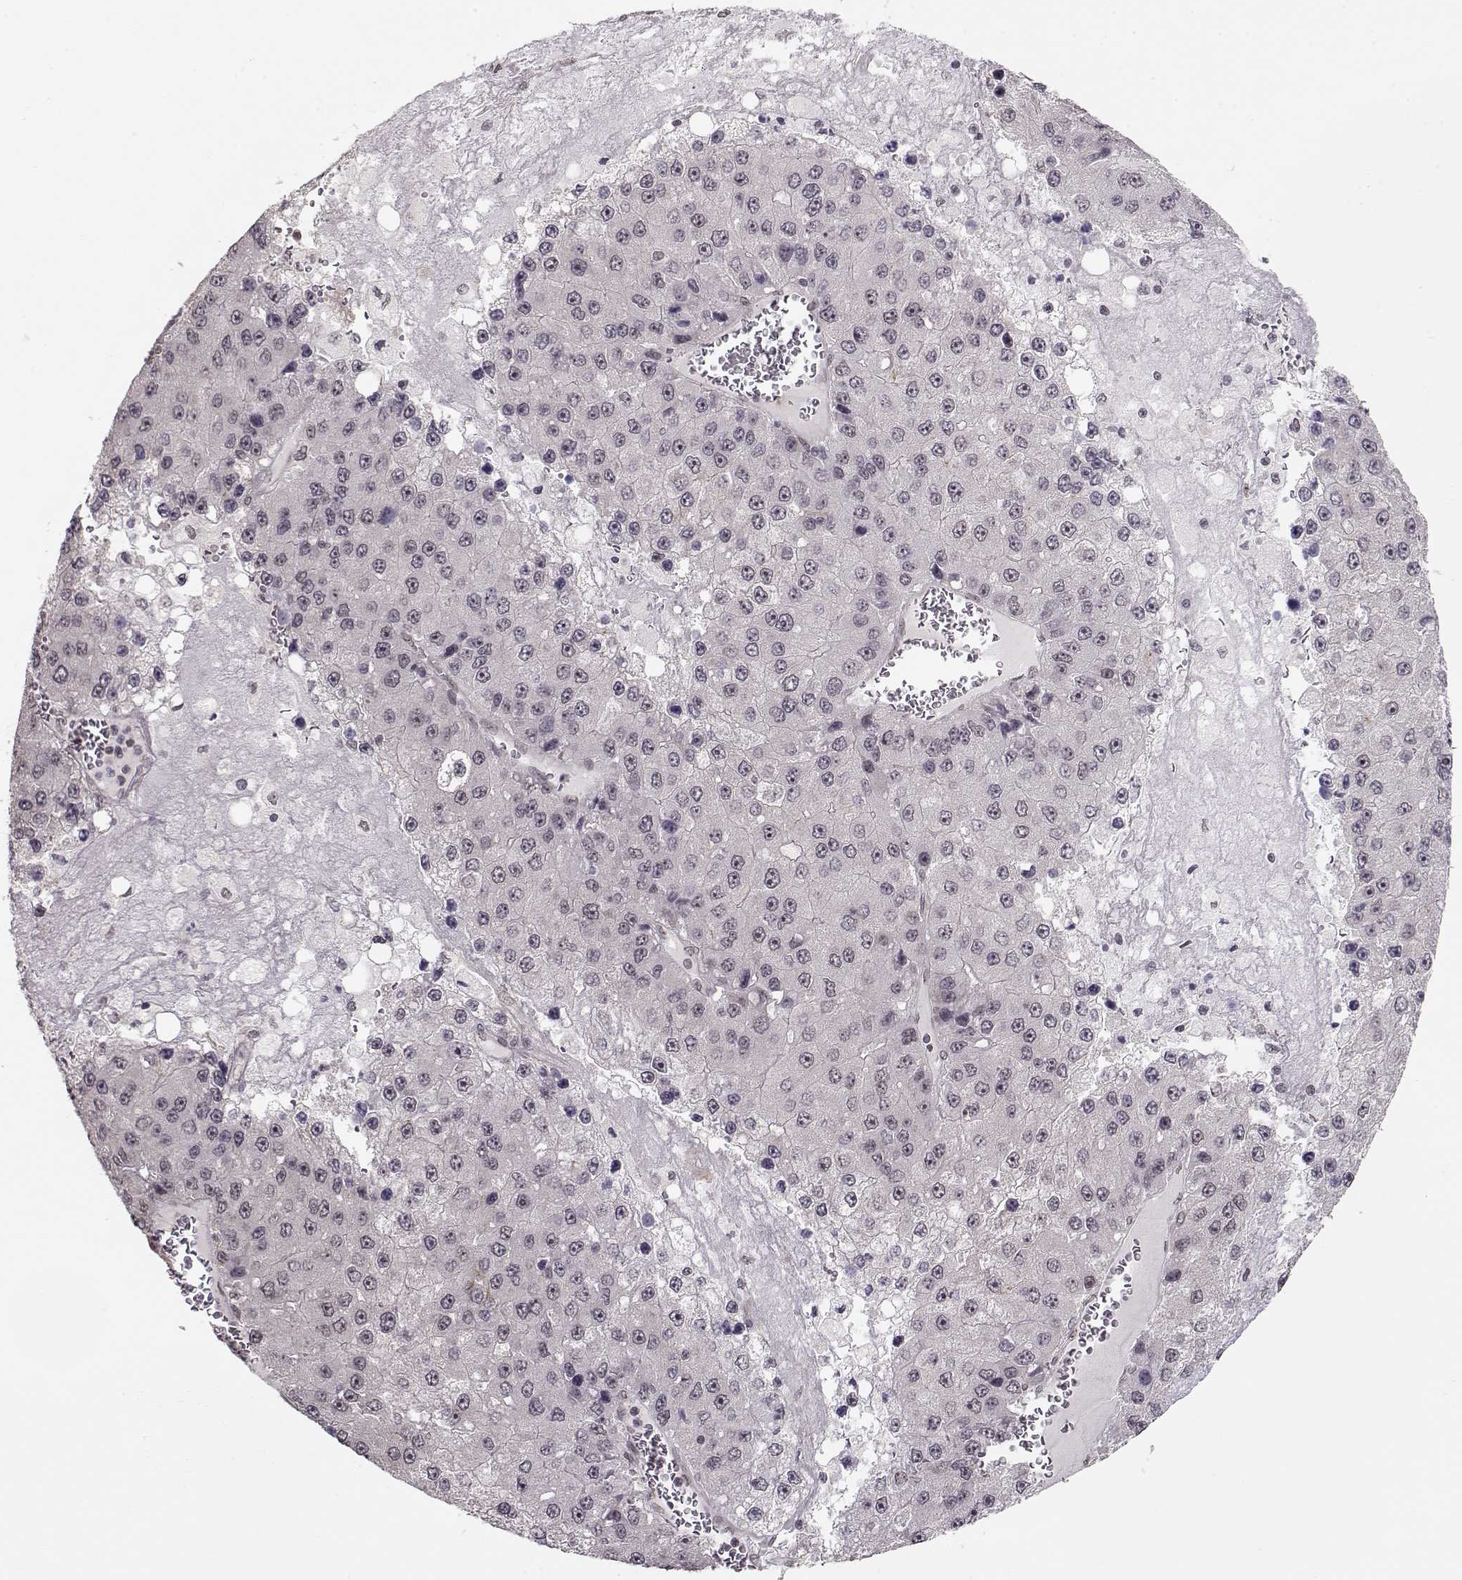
{"staining": {"intensity": "negative", "quantity": "none", "location": "none"}, "tissue": "liver cancer", "cell_type": "Tumor cells", "image_type": "cancer", "snomed": [{"axis": "morphology", "description": "Carcinoma, Hepatocellular, NOS"}, {"axis": "topography", "description": "Liver"}], "caption": "DAB (3,3'-diaminobenzidine) immunohistochemical staining of human liver hepatocellular carcinoma demonstrates no significant expression in tumor cells.", "gene": "PCP4", "patient": {"sex": "female", "age": 73}}